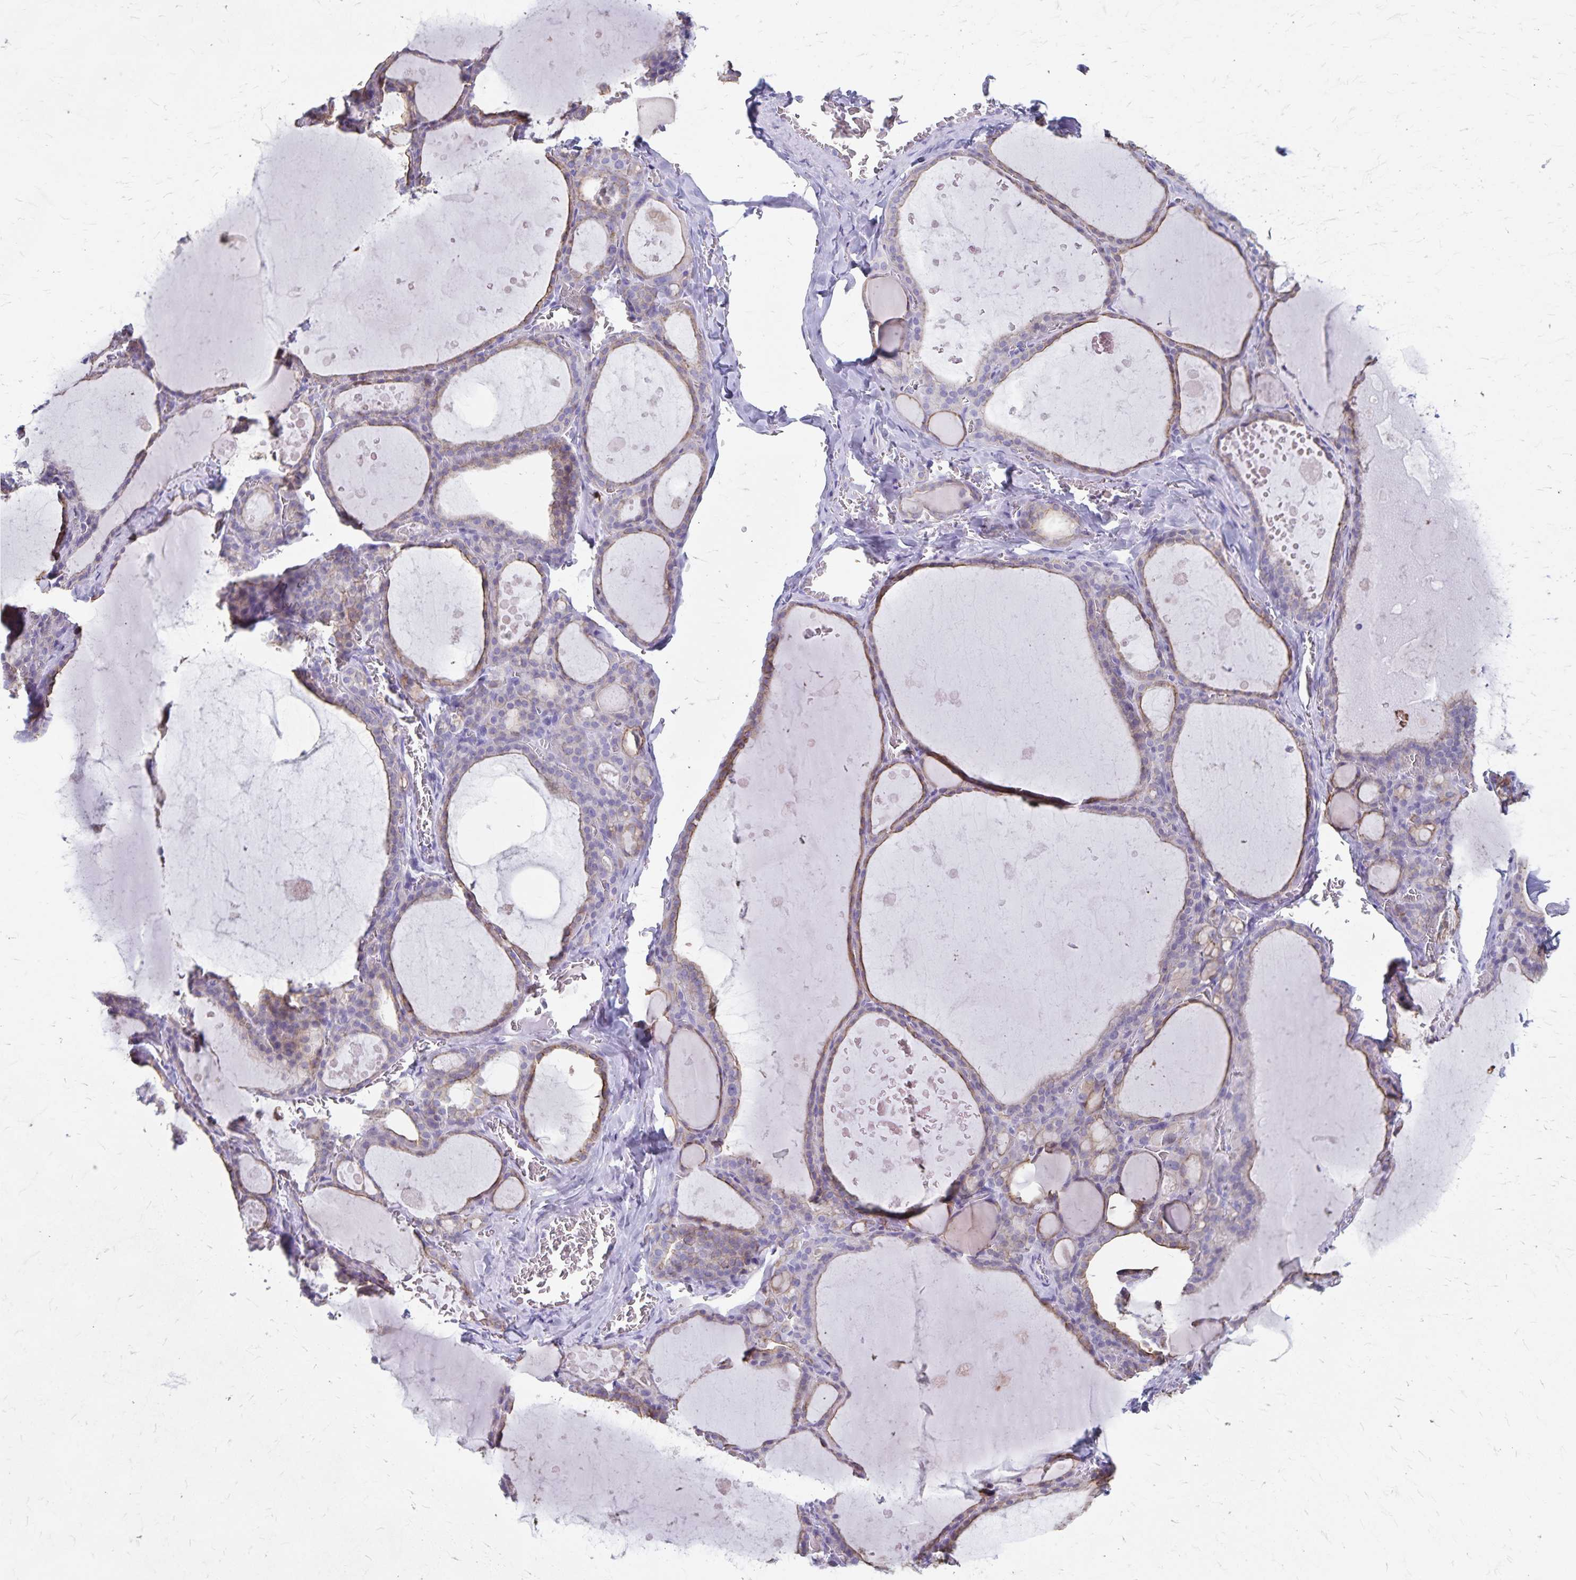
{"staining": {"intensity": "moderate", "quantity": ">75%", "location": "cytoplasmic/membranous"}, "tissue": "thyroid gland", "cell_type": "Glandular cells", "image_type": "normal", "snomed": [{"axis": "morphology", "description": "Normal tissue, NOS"}, {"axis": "topography", "description": "Thyroid gland"}], "caption": "This is a photomicrograph of immunohistochemistry (IHC) staining of unremarkable thyroid gland, which shows moderate positivity in the cytoplasmic/membranous of glandular cells.", "gene": "GPBAR1", "patient": {"sex": "male", "age": 56}}